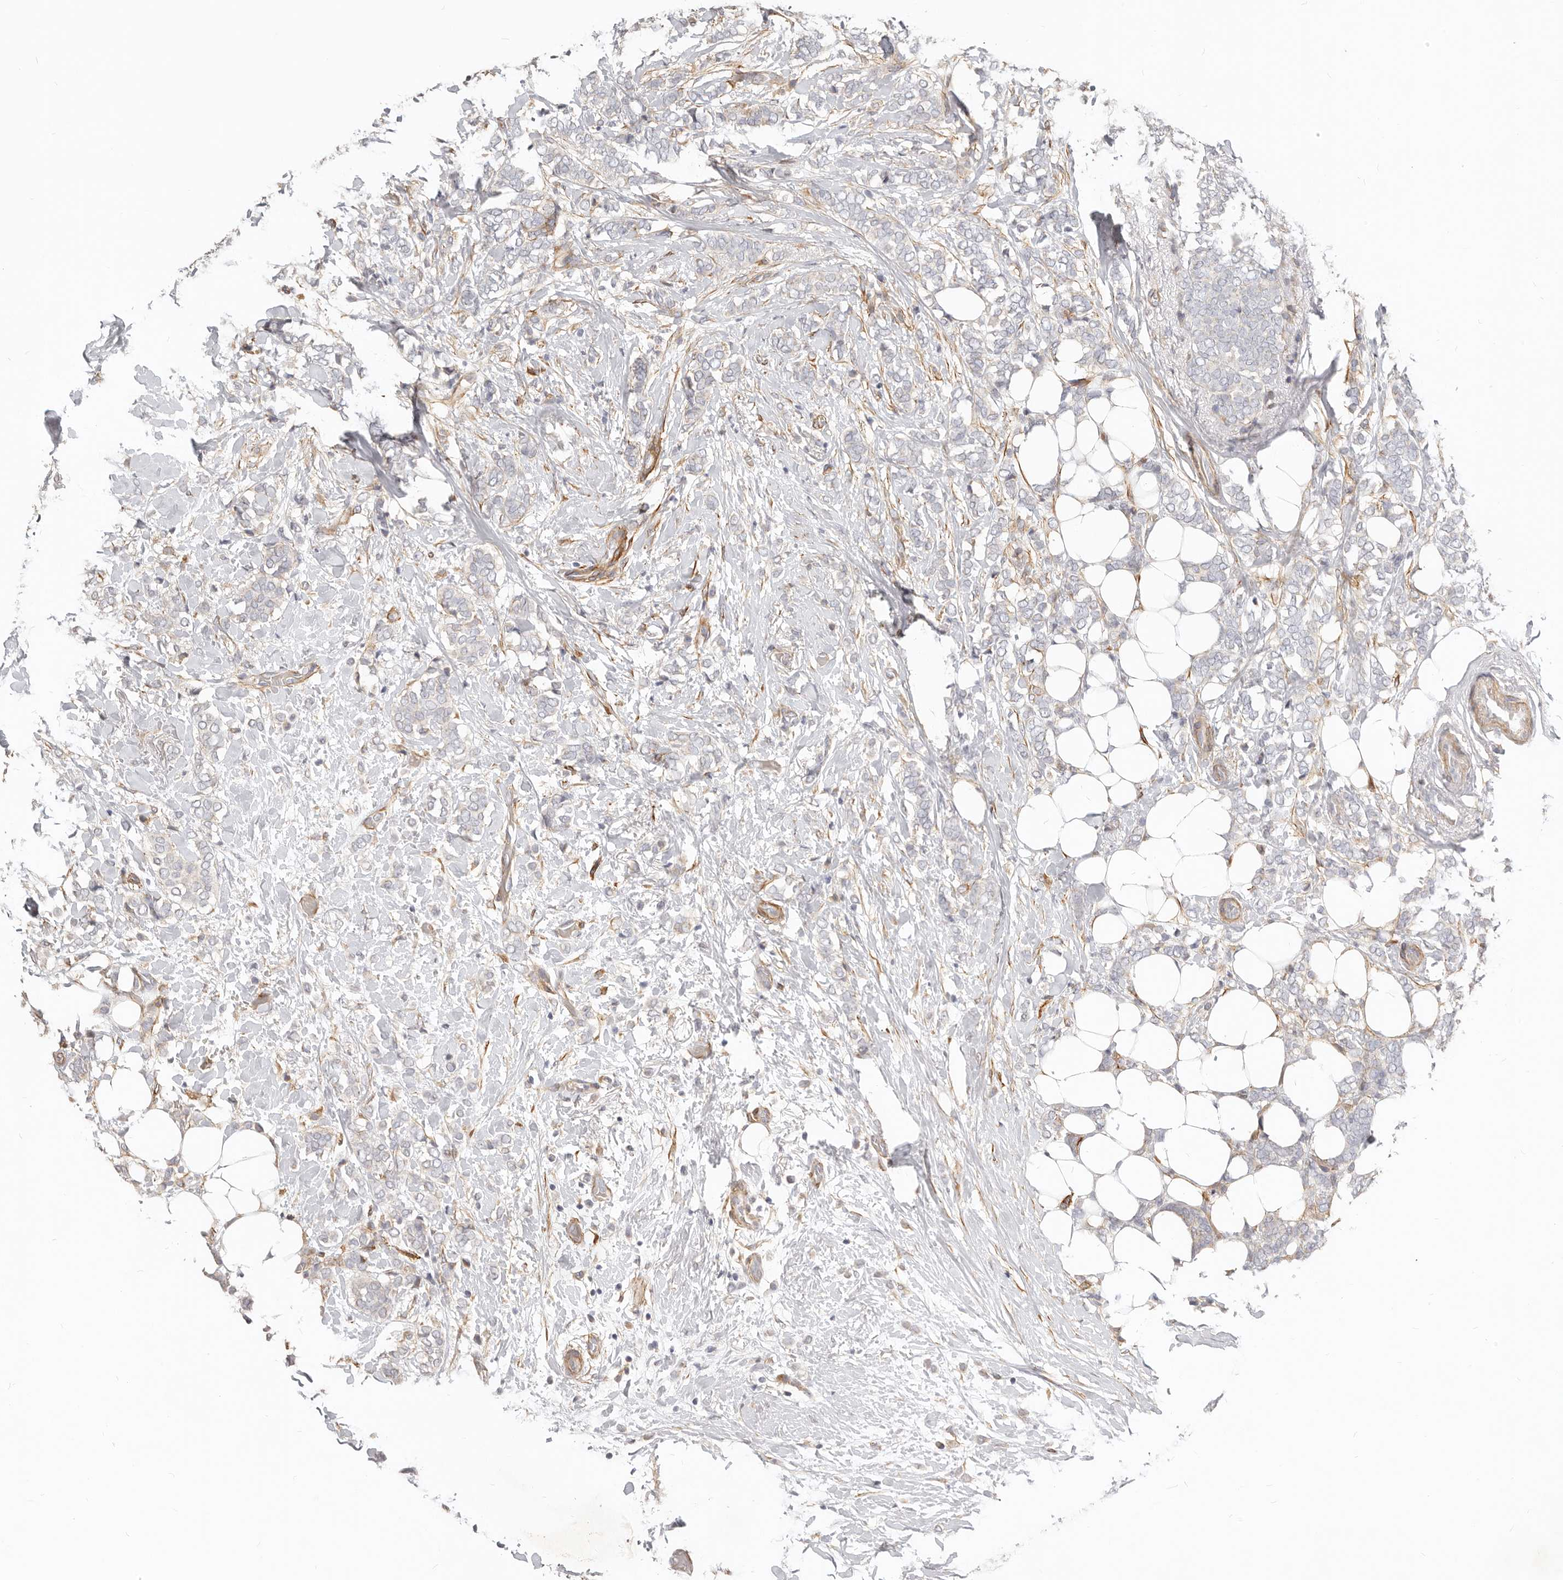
{"staining": {"intensity": "weak", "quantity": "<25%", "location": "cytoplasmic/membranous"}, "tissue": "breast cancer", "cell_type": "Tumor cells", "image_type": "cancer", "snomed": [{"axis": "morphology", "description": "Lobular carcinoma"}, {"axis": "topography", "description": "Breast"}], "caption": "Image shows no protein staining in tumor cells of breast lobular carcinoma tissue.", "gene": "RABAC1", "patient": {"sex": "female", "age": 50}}